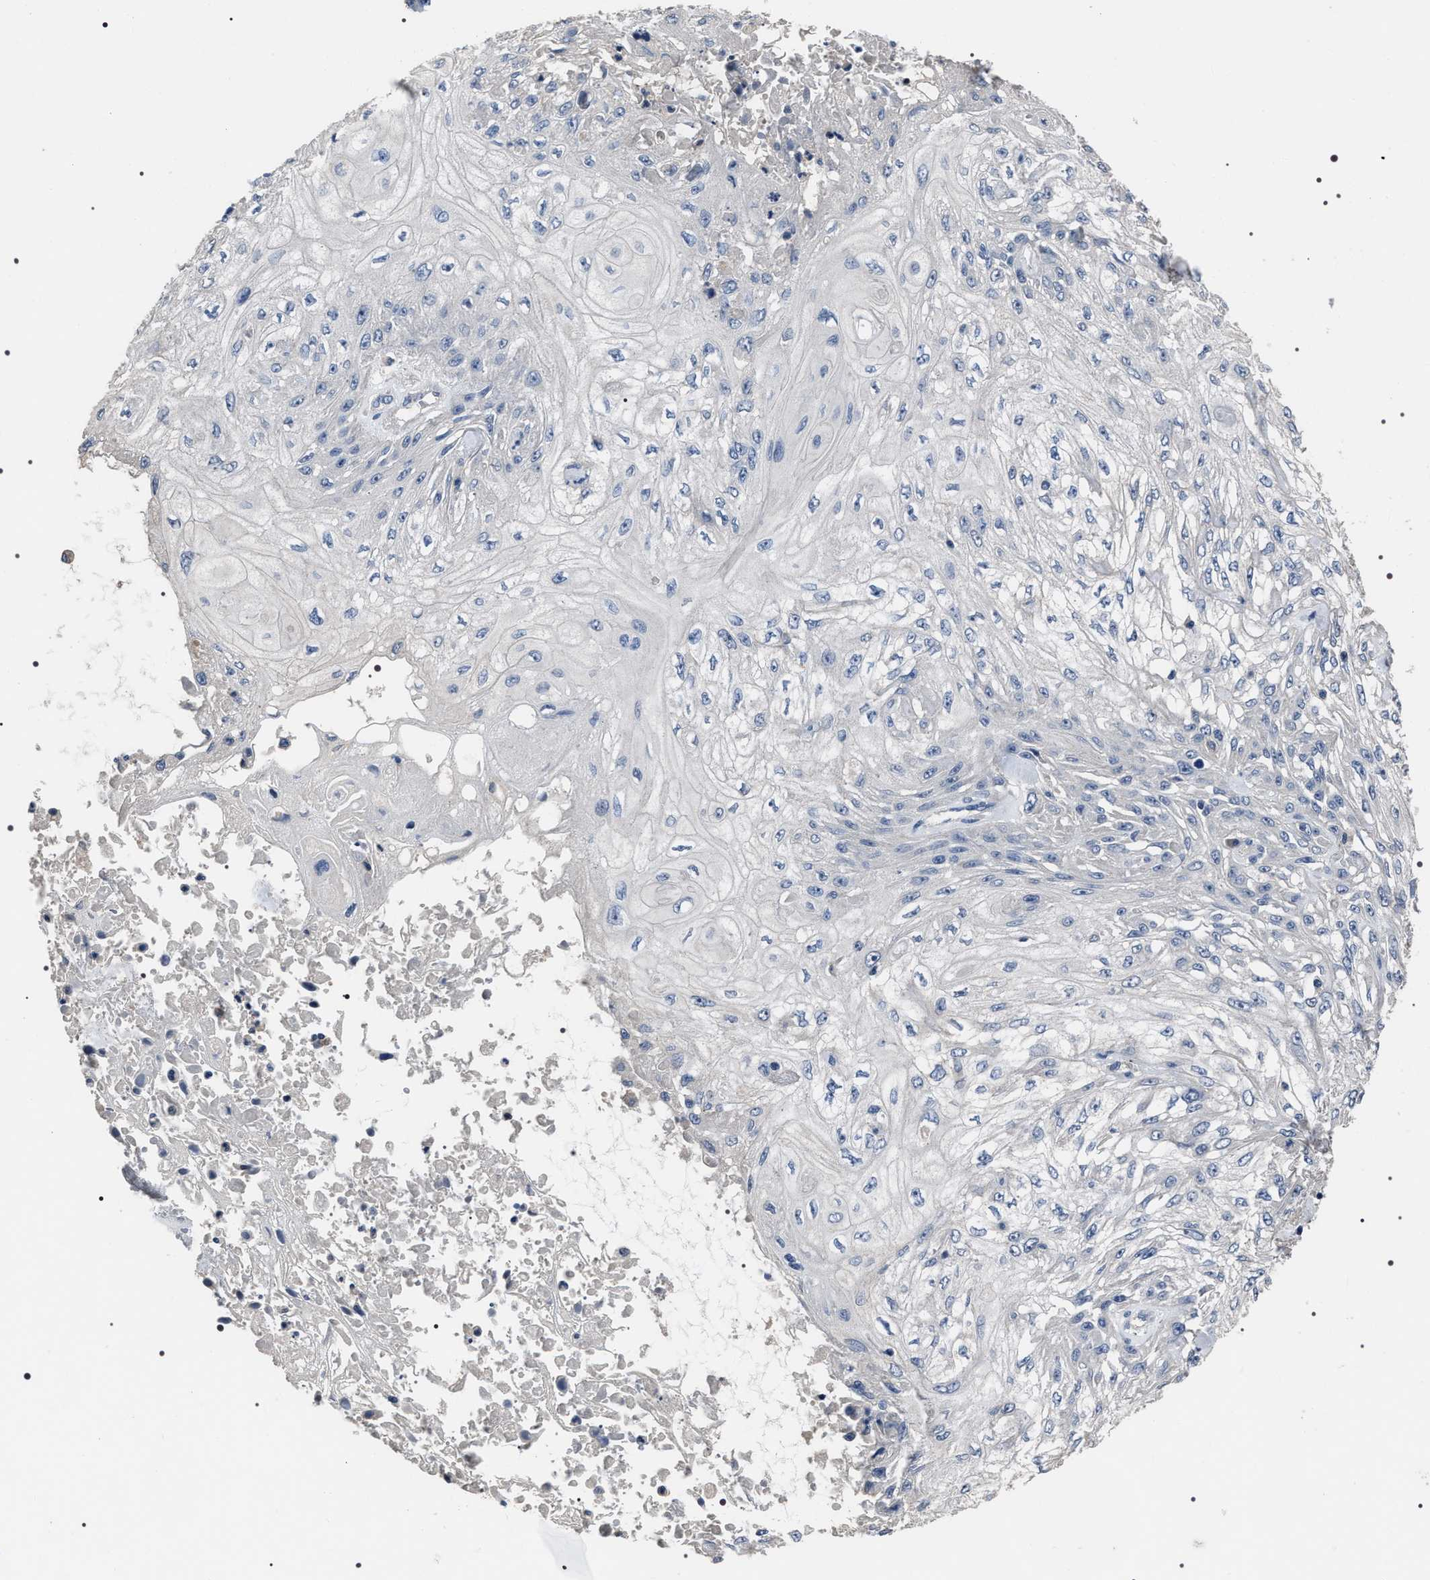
{"staining": {"intensity": "negative", "quantity": "none", "location": "none"}, "tissue": "skin cancer", "cell_type": "Tumor cells", "image_type": "cancer", "snomed": [{"axis": "morphology", "description": "Squamous cell carcinoma, NOS"}, {"axis": "morphology", "description": "Squamous cell carcinoma, metastatic, NOS"}, {"axis": "topography", "description": "Skin"}, {"axis": "topography", "description": "Lymph node"}], "caption": "High power microscopy photomicrograph of an IHC image of skin squamous cell carcinoma, revealing no significant staining in tumor cells. The staining was performed using DAB to visualize the protein expression in brown, while the nuclei were stained in blue with hematoxylin (Magnification: 20x).", "gene": "TRIM54", "patient": {"sex": "male", "age": 75}}